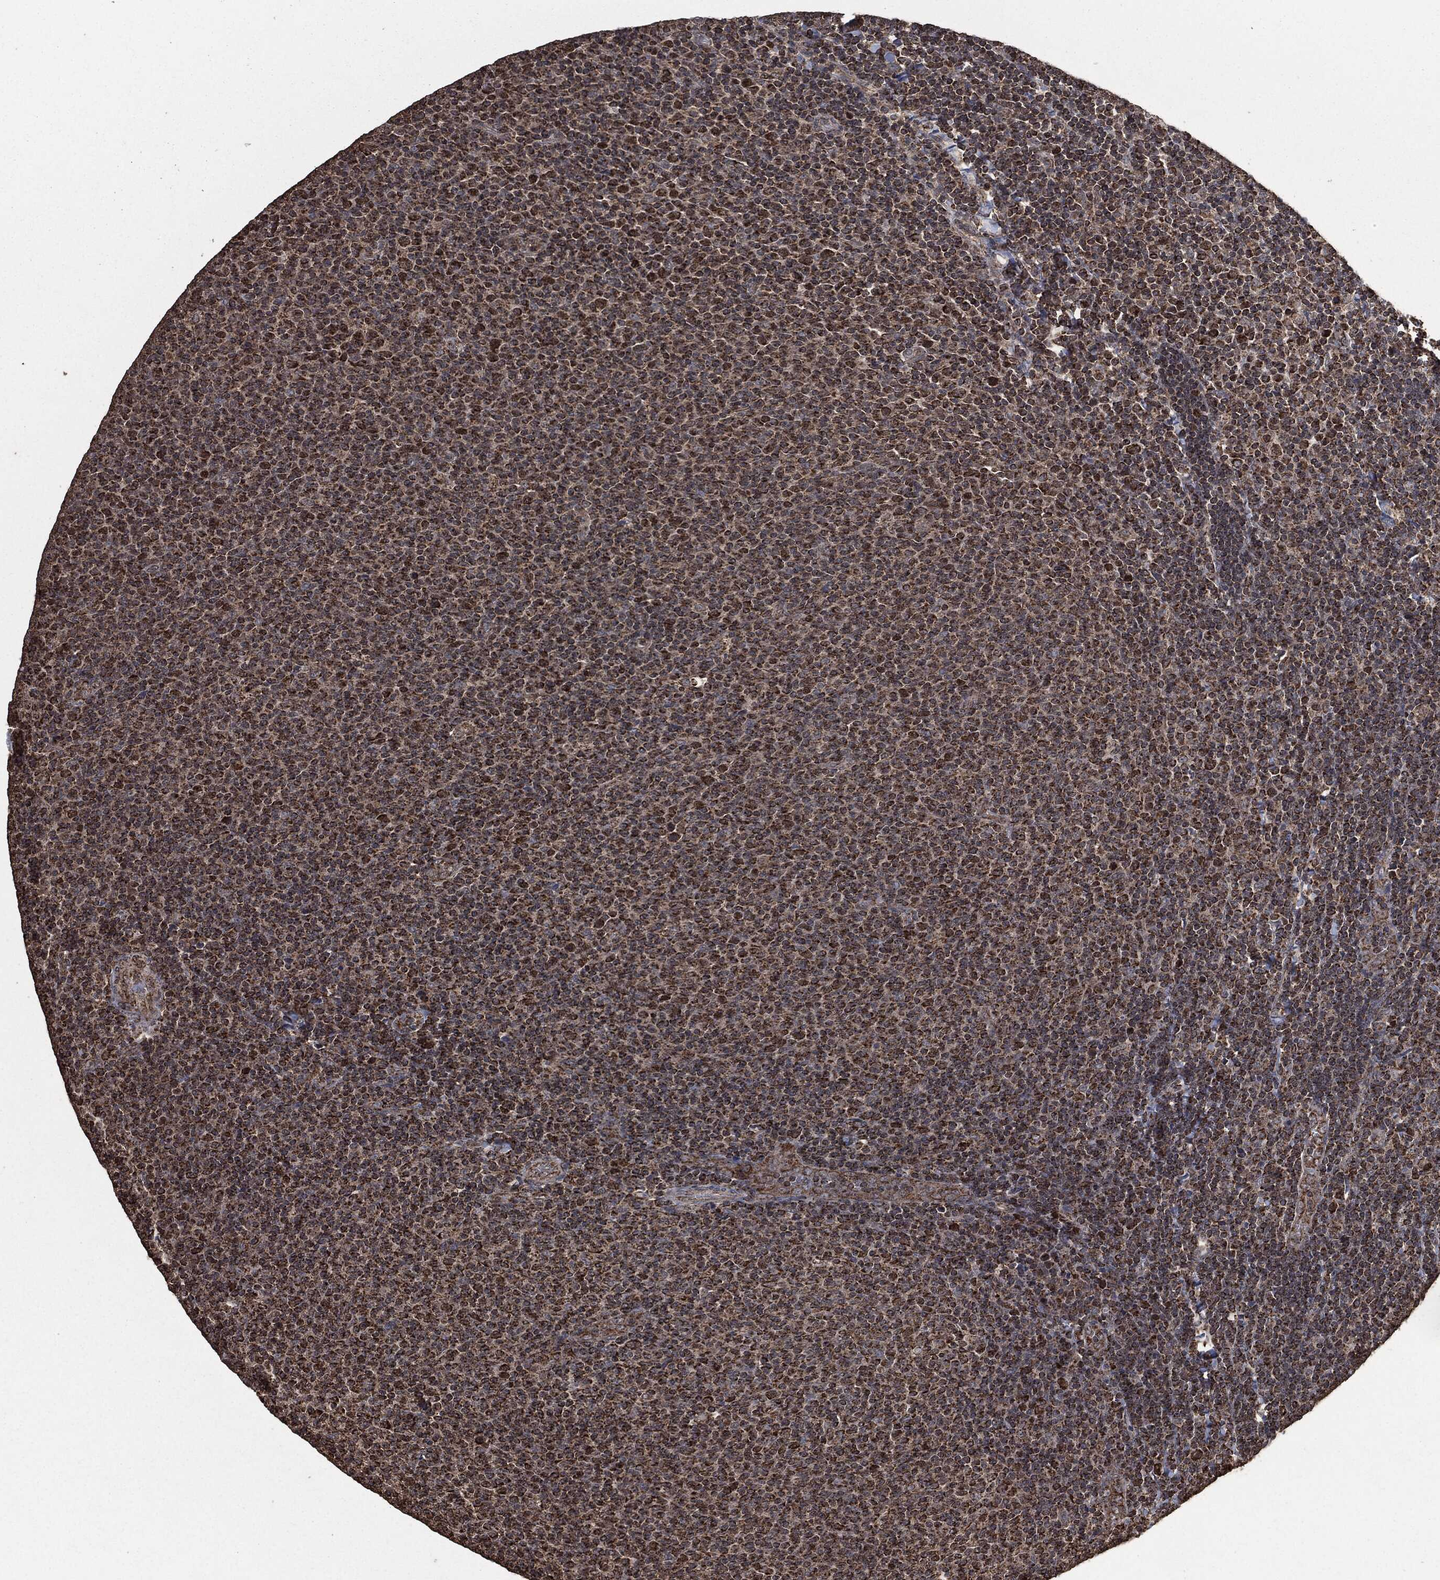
{"staining": {"intensity": "moderate", "quantity": ">75%", "location": "cytoplasmic/membranous"}, "tissue": "lymphoma", "cell_type": "Tumor cells", "image_type": "cancer", "snomed": [{"axis": "morphology", "description": "Malignant lymphoma, non-Hodgkin's type, Low grade"}, {"axis": "topography", "description": "Lymph node"}], "caption": "The image exhibits a brown stain indicating the presence of a protein in the cytoplasmic/membranous of tumor cells in lymphoma.", "gene": "LIG3", "patient": {"sex": "male", "age": 52}}